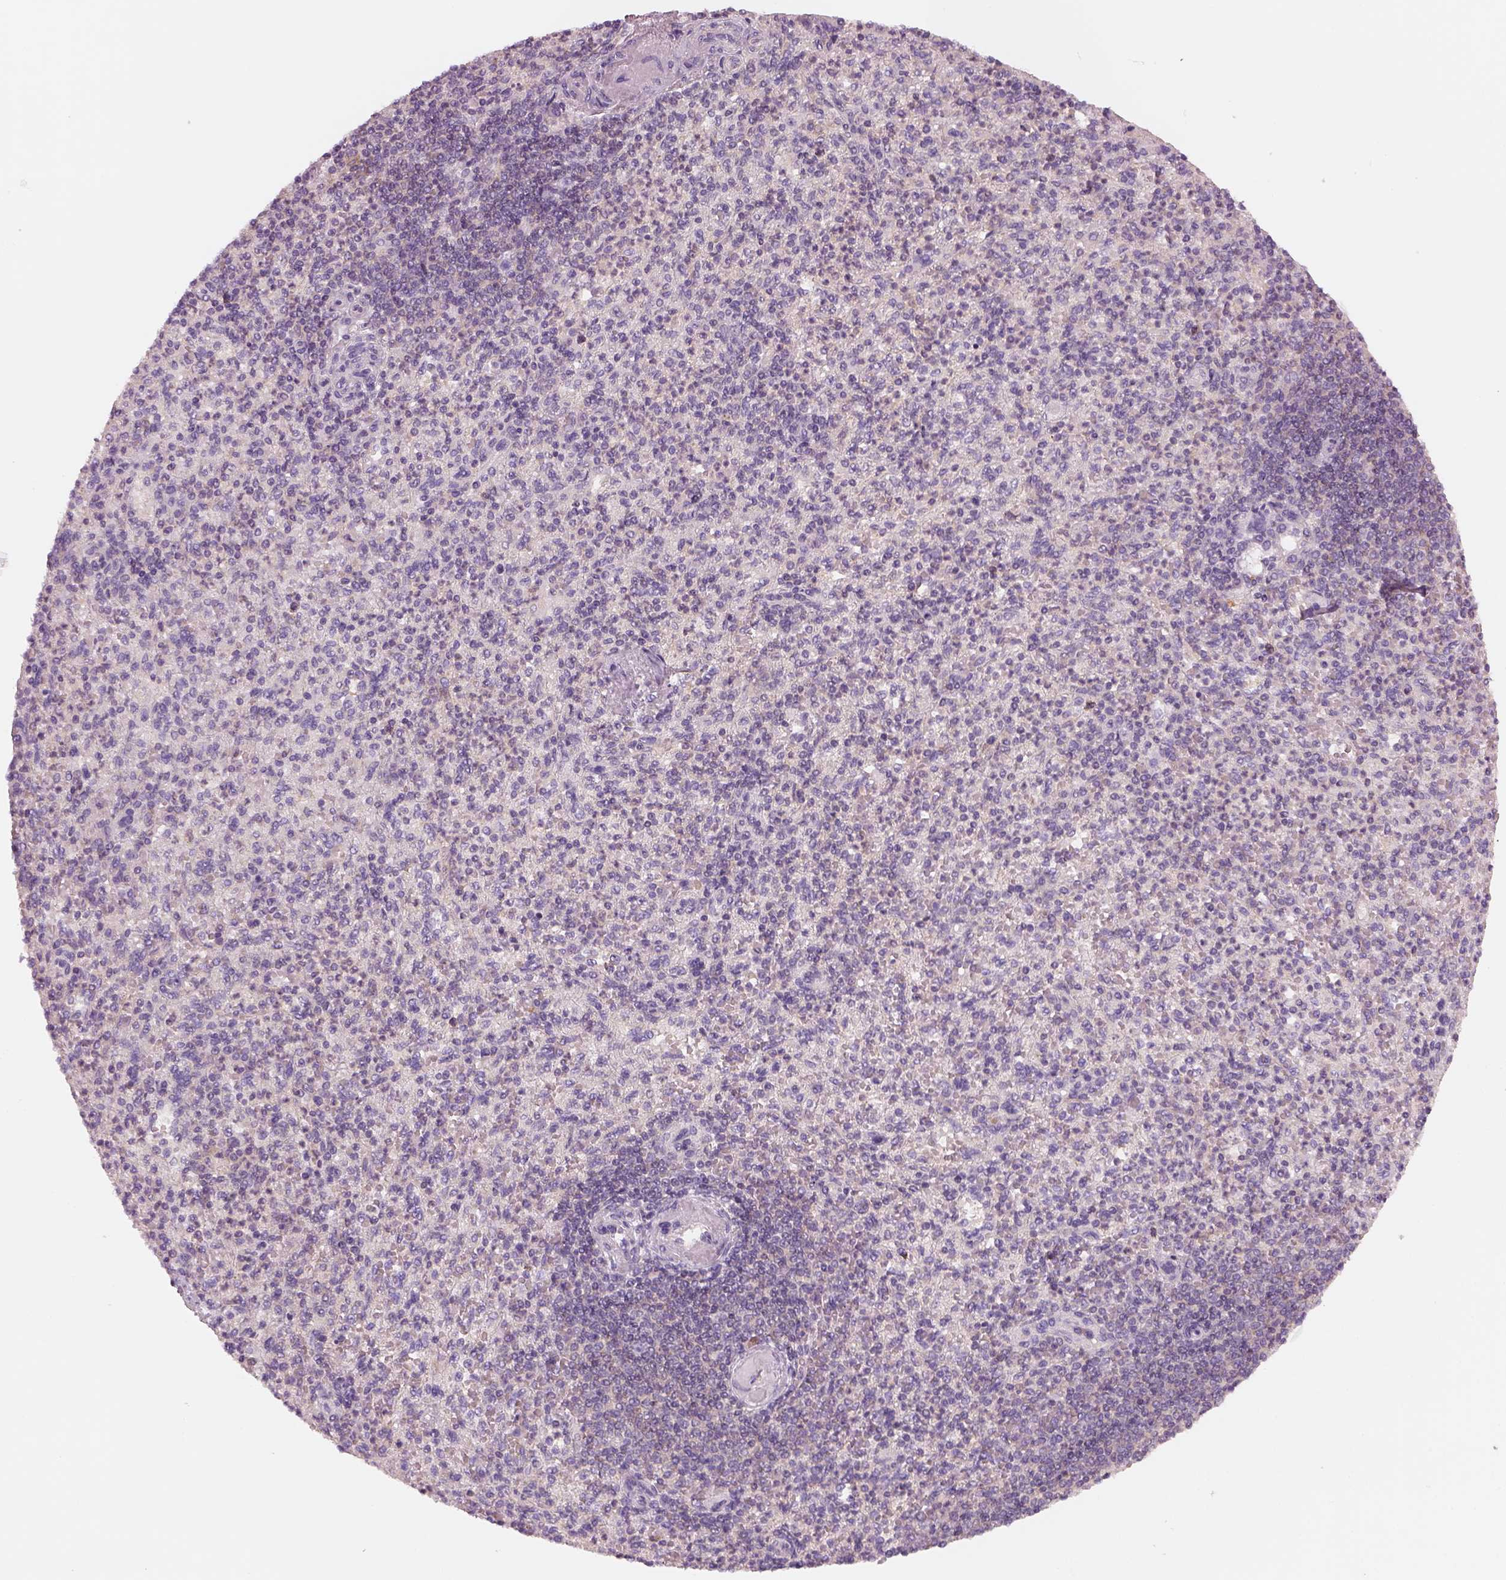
{"staining": {"intensity": "negative", "quantity": "none", "location": "none"}, "tissue": "spleen", "cell_type": "Cells in red pulp", "image_type": "normal", "snomed": [{"axis": "morphology", "description": "Normal tissue, NOS"}, {"axis": "topography", "description": "Spleen"}], "caption": "Immunohistochemistry histopathology image of unremarkable spleen stained for a protein (brown), which demonstrates no expression in cells in red pulp. The staining was performed using DAB to visualize the protein expression in brown, while the nuclei were stained in blue with hematoxylin (Magnification: 20x).", "gene": "SLC1A7", "patient": {"sex": "female", "age": 74}}